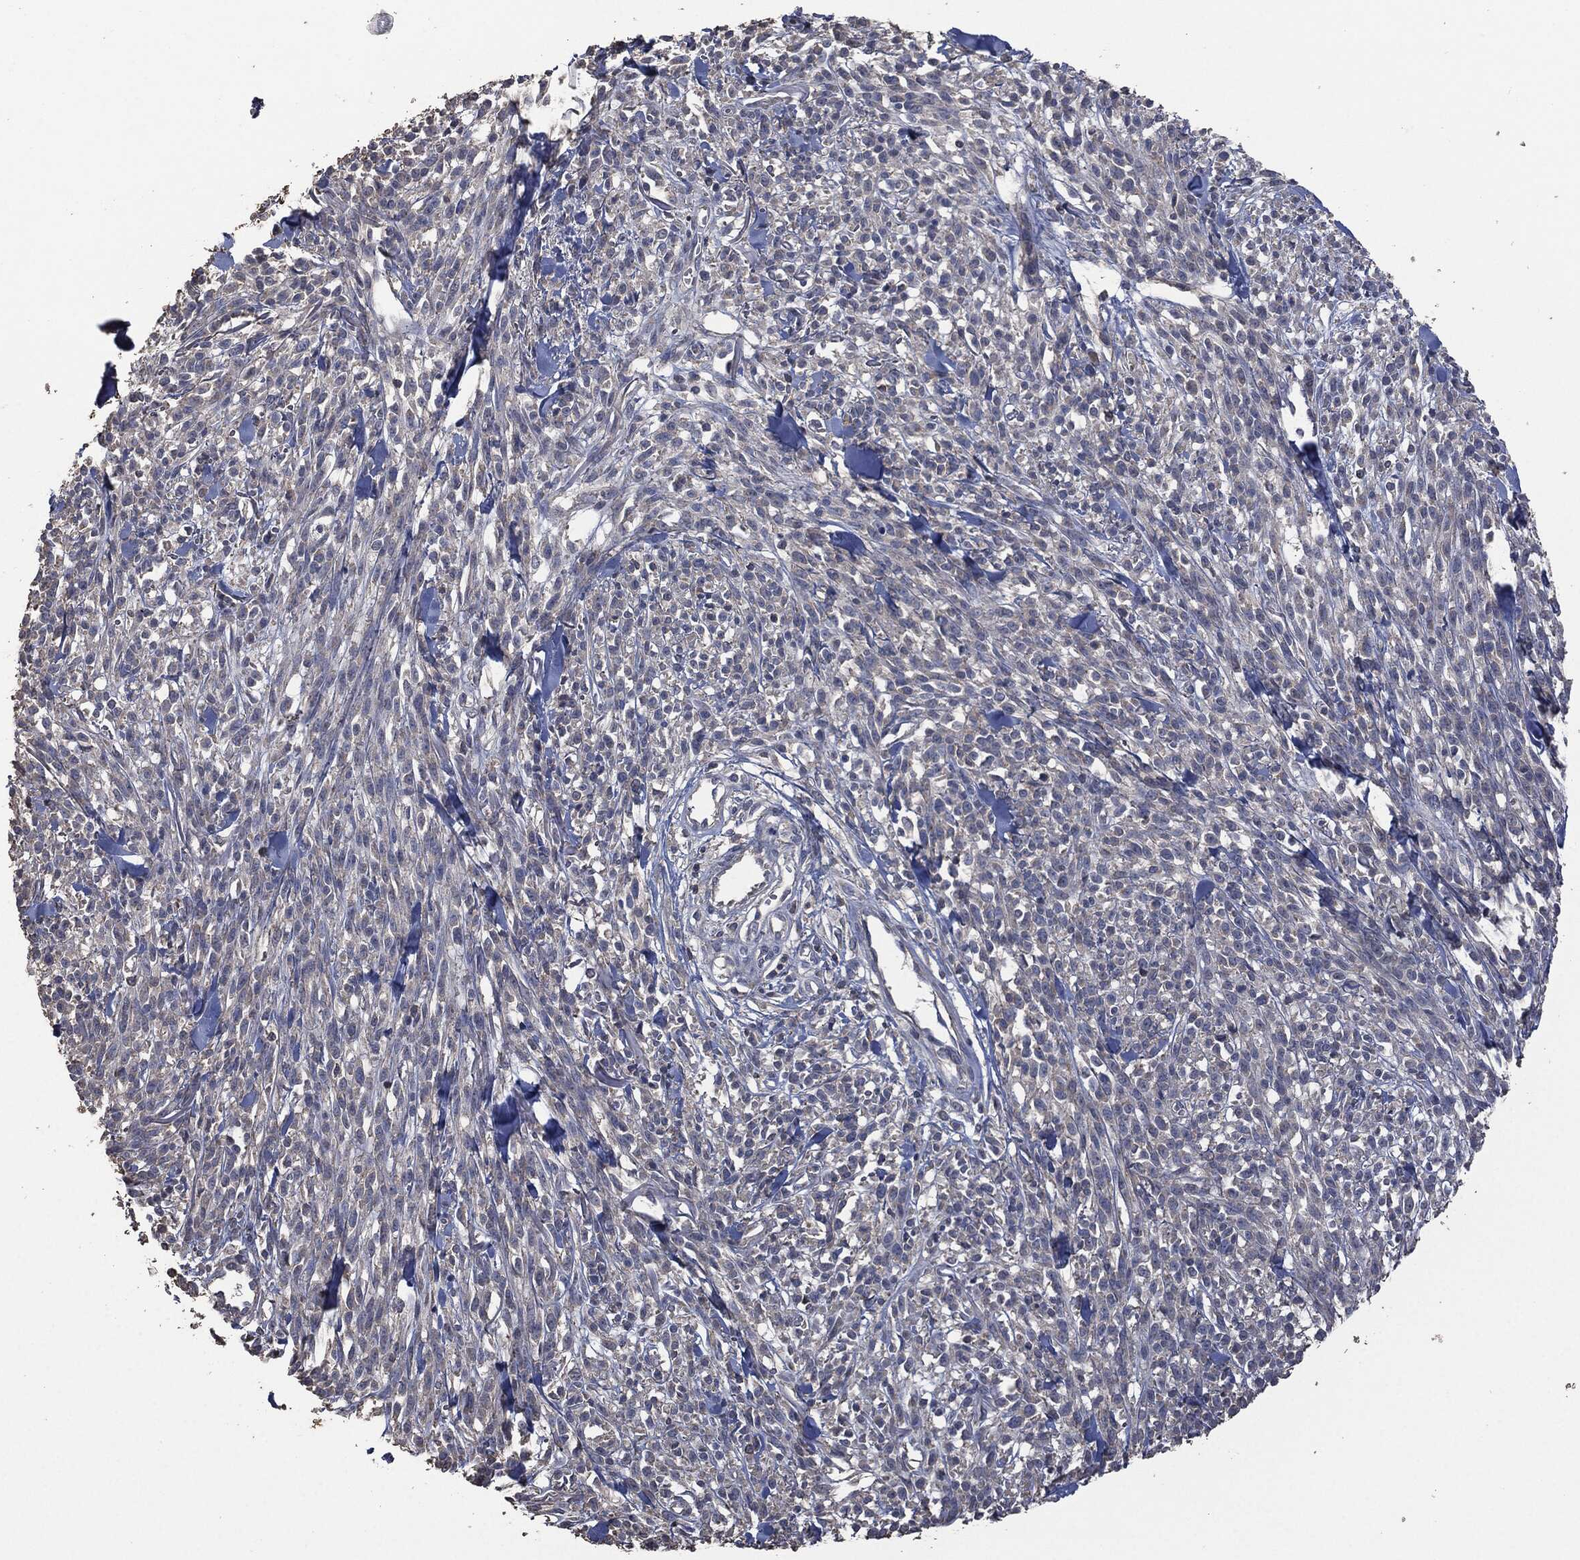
{"staining": {"intensity": "negative", "quantity": "none", "location": "none"}, "tissue": "melanoma", "cell_type": "Tumor cells", "image_type": "cancer", "snomed": [{"axis": "morphology", "description": "Malignant melanoma, NOS"}, {"axis": "topography", "description": "Skin"}, {"axis": "topography", "description": "Skin of trunk"}], "caption": "This is an immunohistochemistry (IHC) photomicrograph of human malignant melanoma. There is no staining in tumor cells.", "gene": "MSLN", "patient": {"sex": "male", "age": 74}}